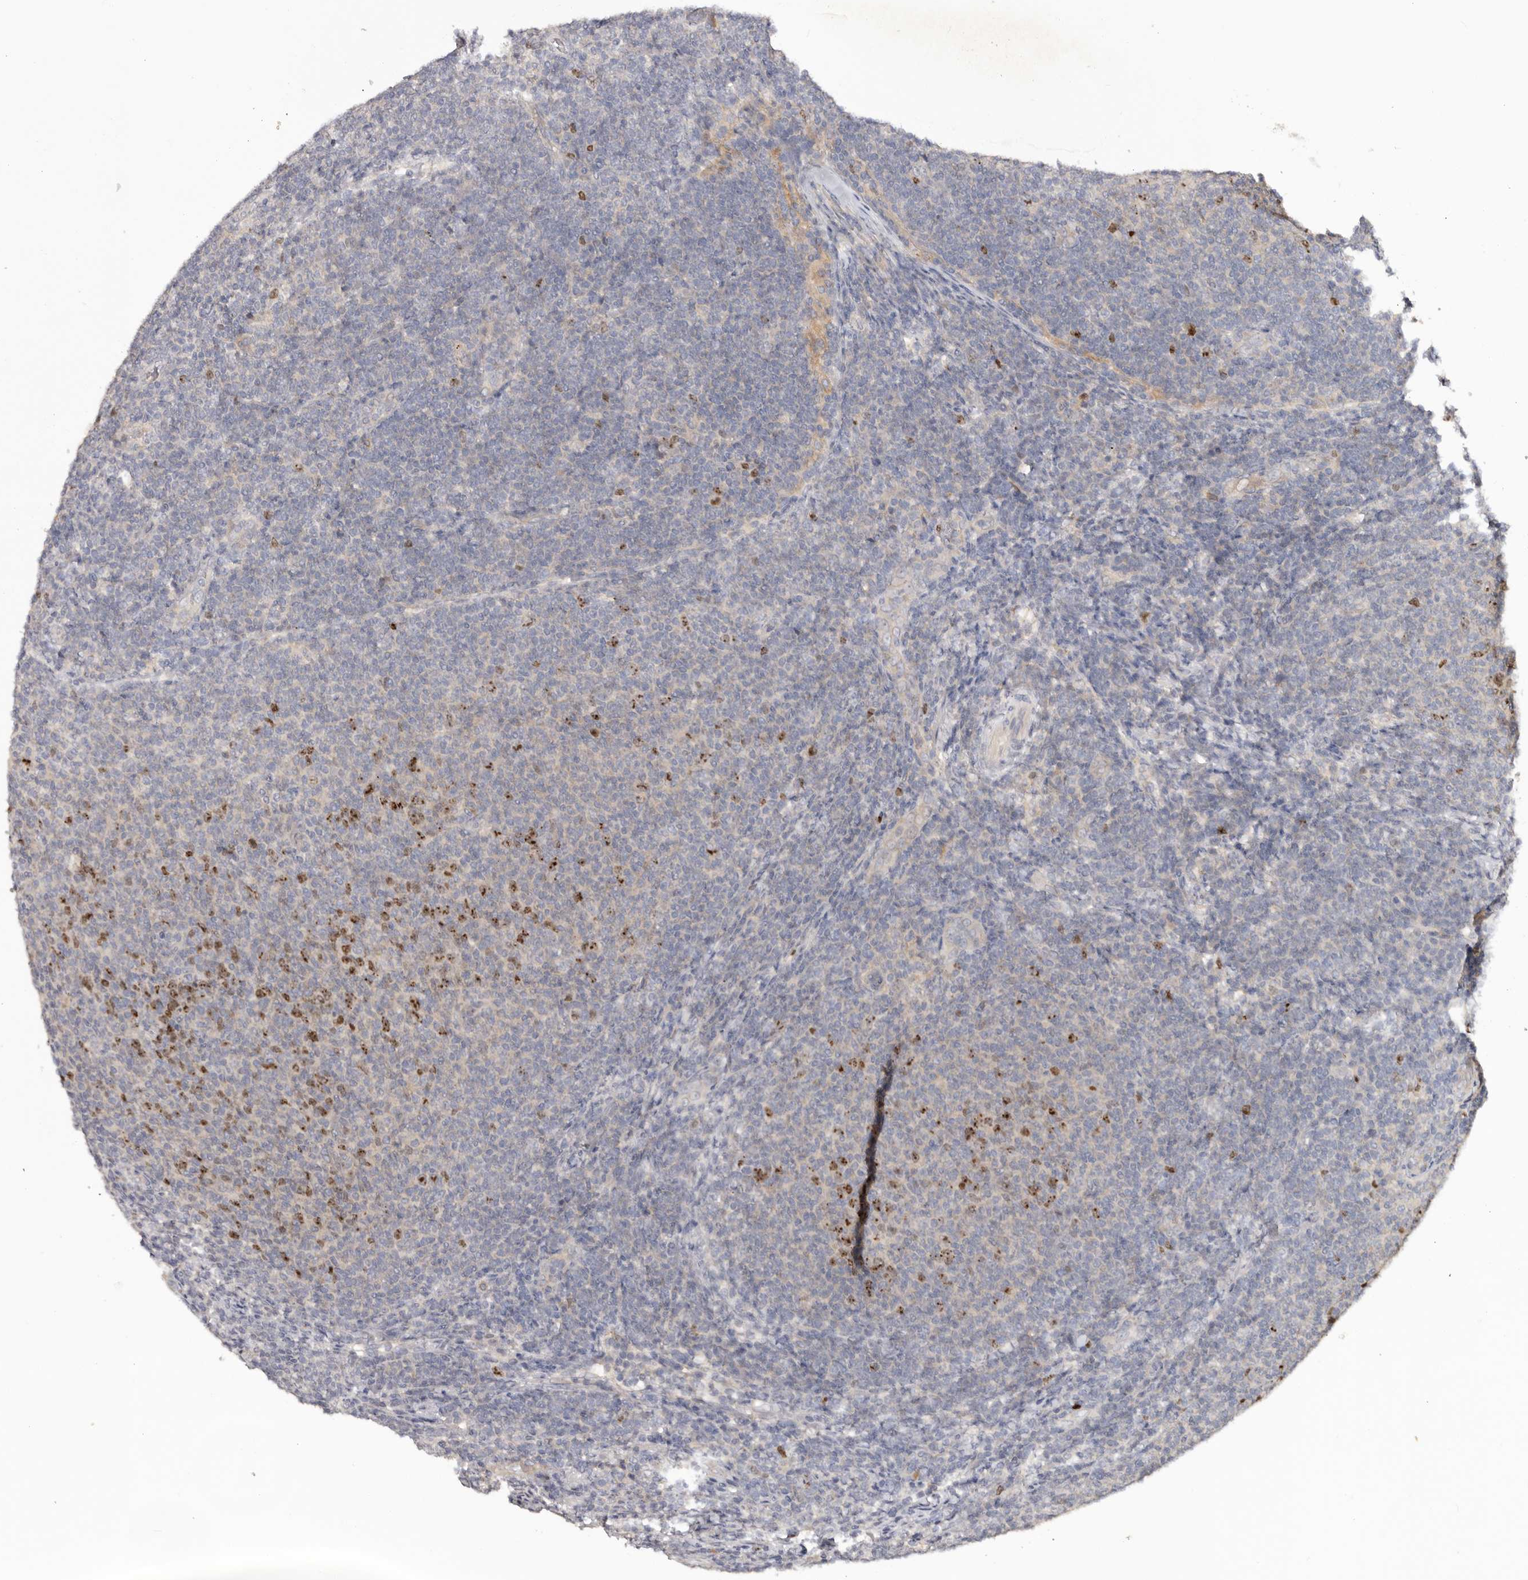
{"staining": {"intensity": "moderate", "quantity": "<25%", "location": "nuclear"}, "tissue": "lymphoma", "cell_type": "Tumor cells", "image_type": "cancer", "snomed": [{"axis": "morphology", "description": "Malignant lymphoma, non-Hodgkin's type, Low grade"}, {"axis": "topography", "description": "Lymph node"}], "caption": "Immunohistochemistry (DAB (3,3'-diaminobenzidine)) staining of human lymphoma demonstrates moderate nuclear protein positivity in about <25% of tumor cells.", "gene": "CCDC190", "patient": {"sex": "male", "age": 66}}